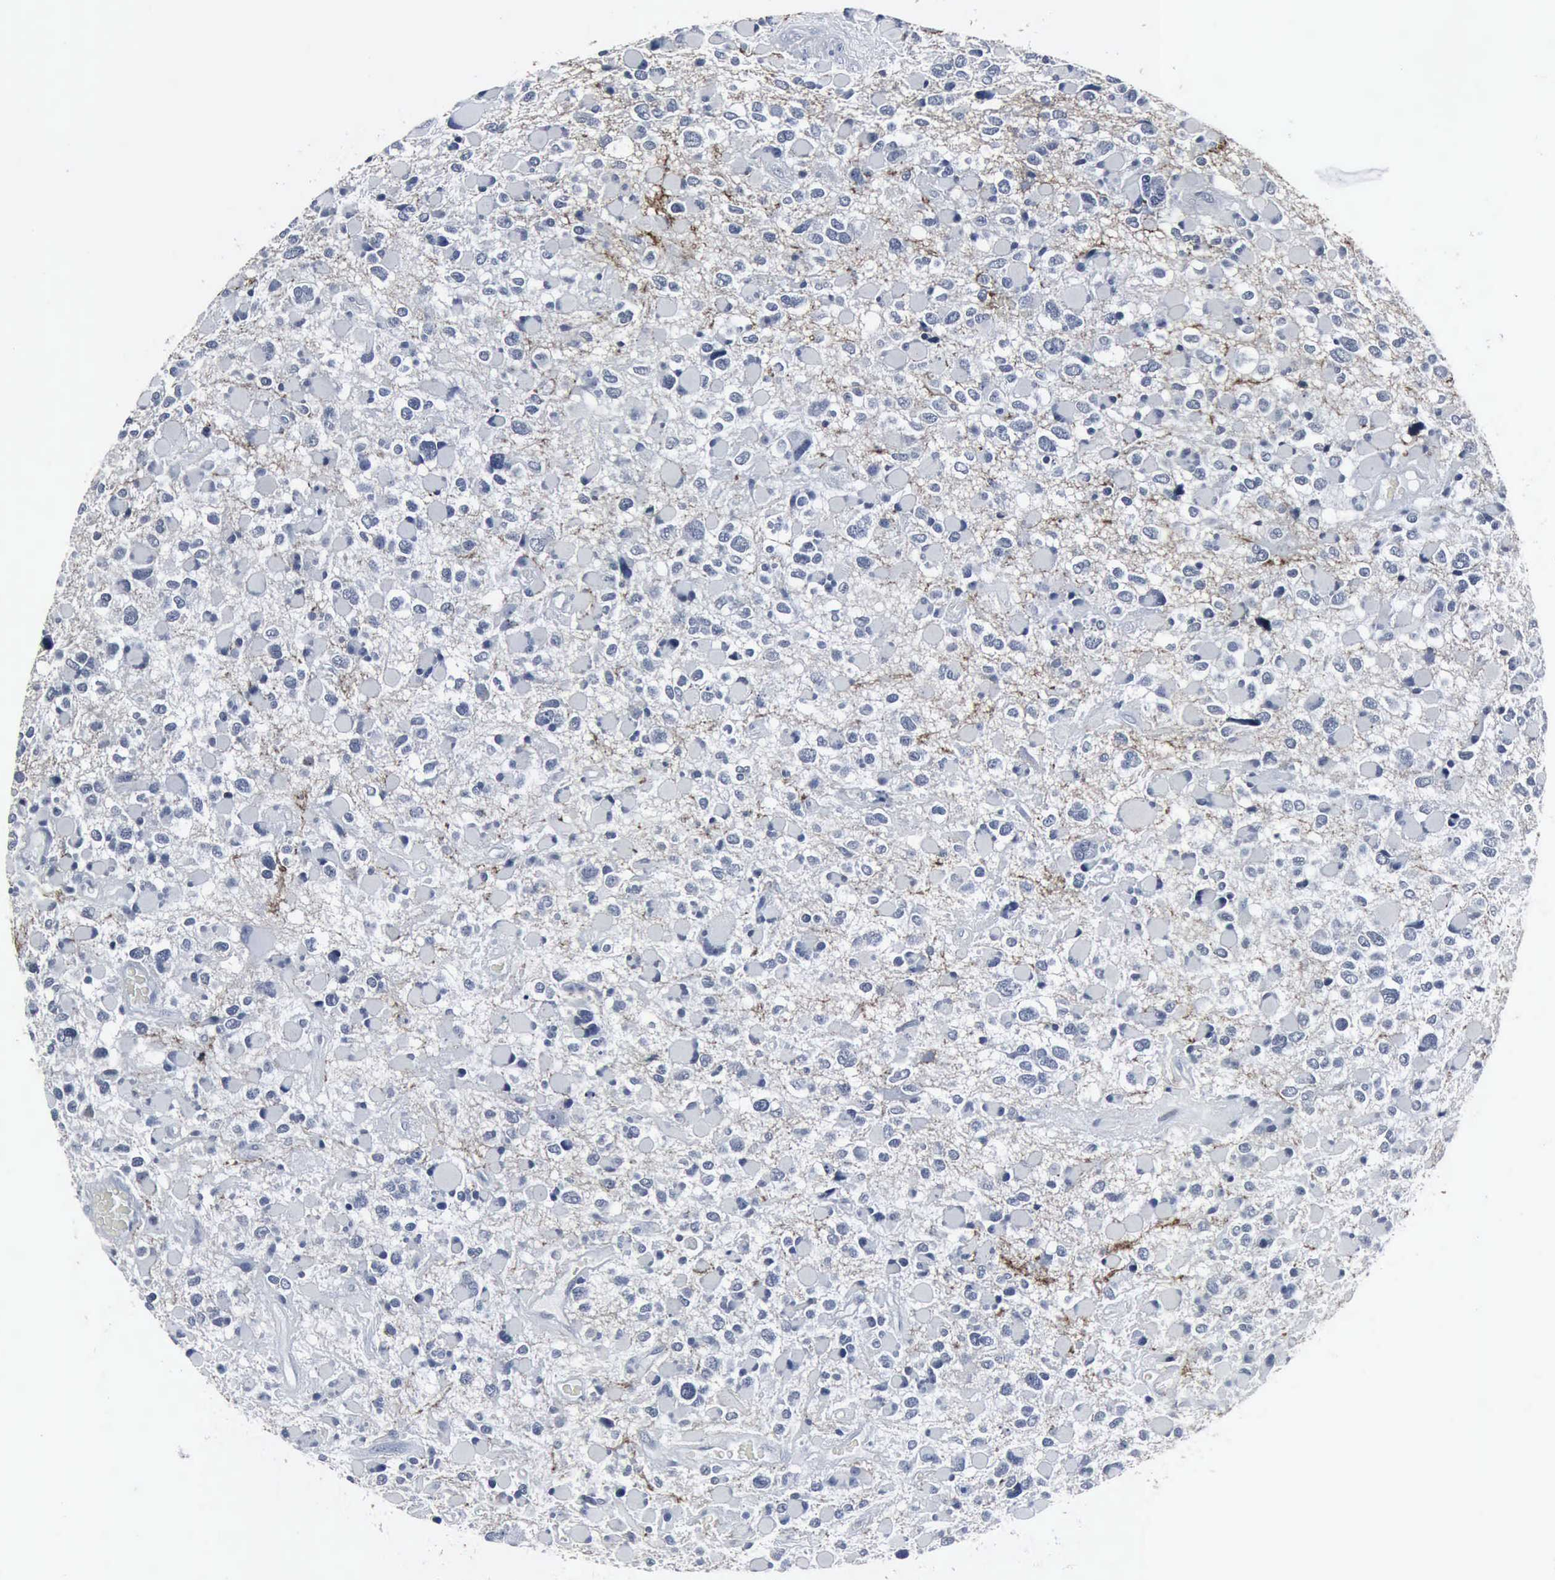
{"staining": {"intensity": "negative", "quantity": "none", "location": "none"}, "tissue": "glioma", "cell_type": "Tumor cells", "image_type": "cancer", "snomed": [{"axis": "morphology", "description": "Glioma, malignant, High grade"}, {"axis": "topography", "description": "Brain"}], "caption": "A high-resolution histopathology image shows immunohistochemistry (IHC) staining of glioma, which reveals no significant staining in tumor cells.", "gene": "SNAP25", "patient": {"sex": "female", "age": 37}}